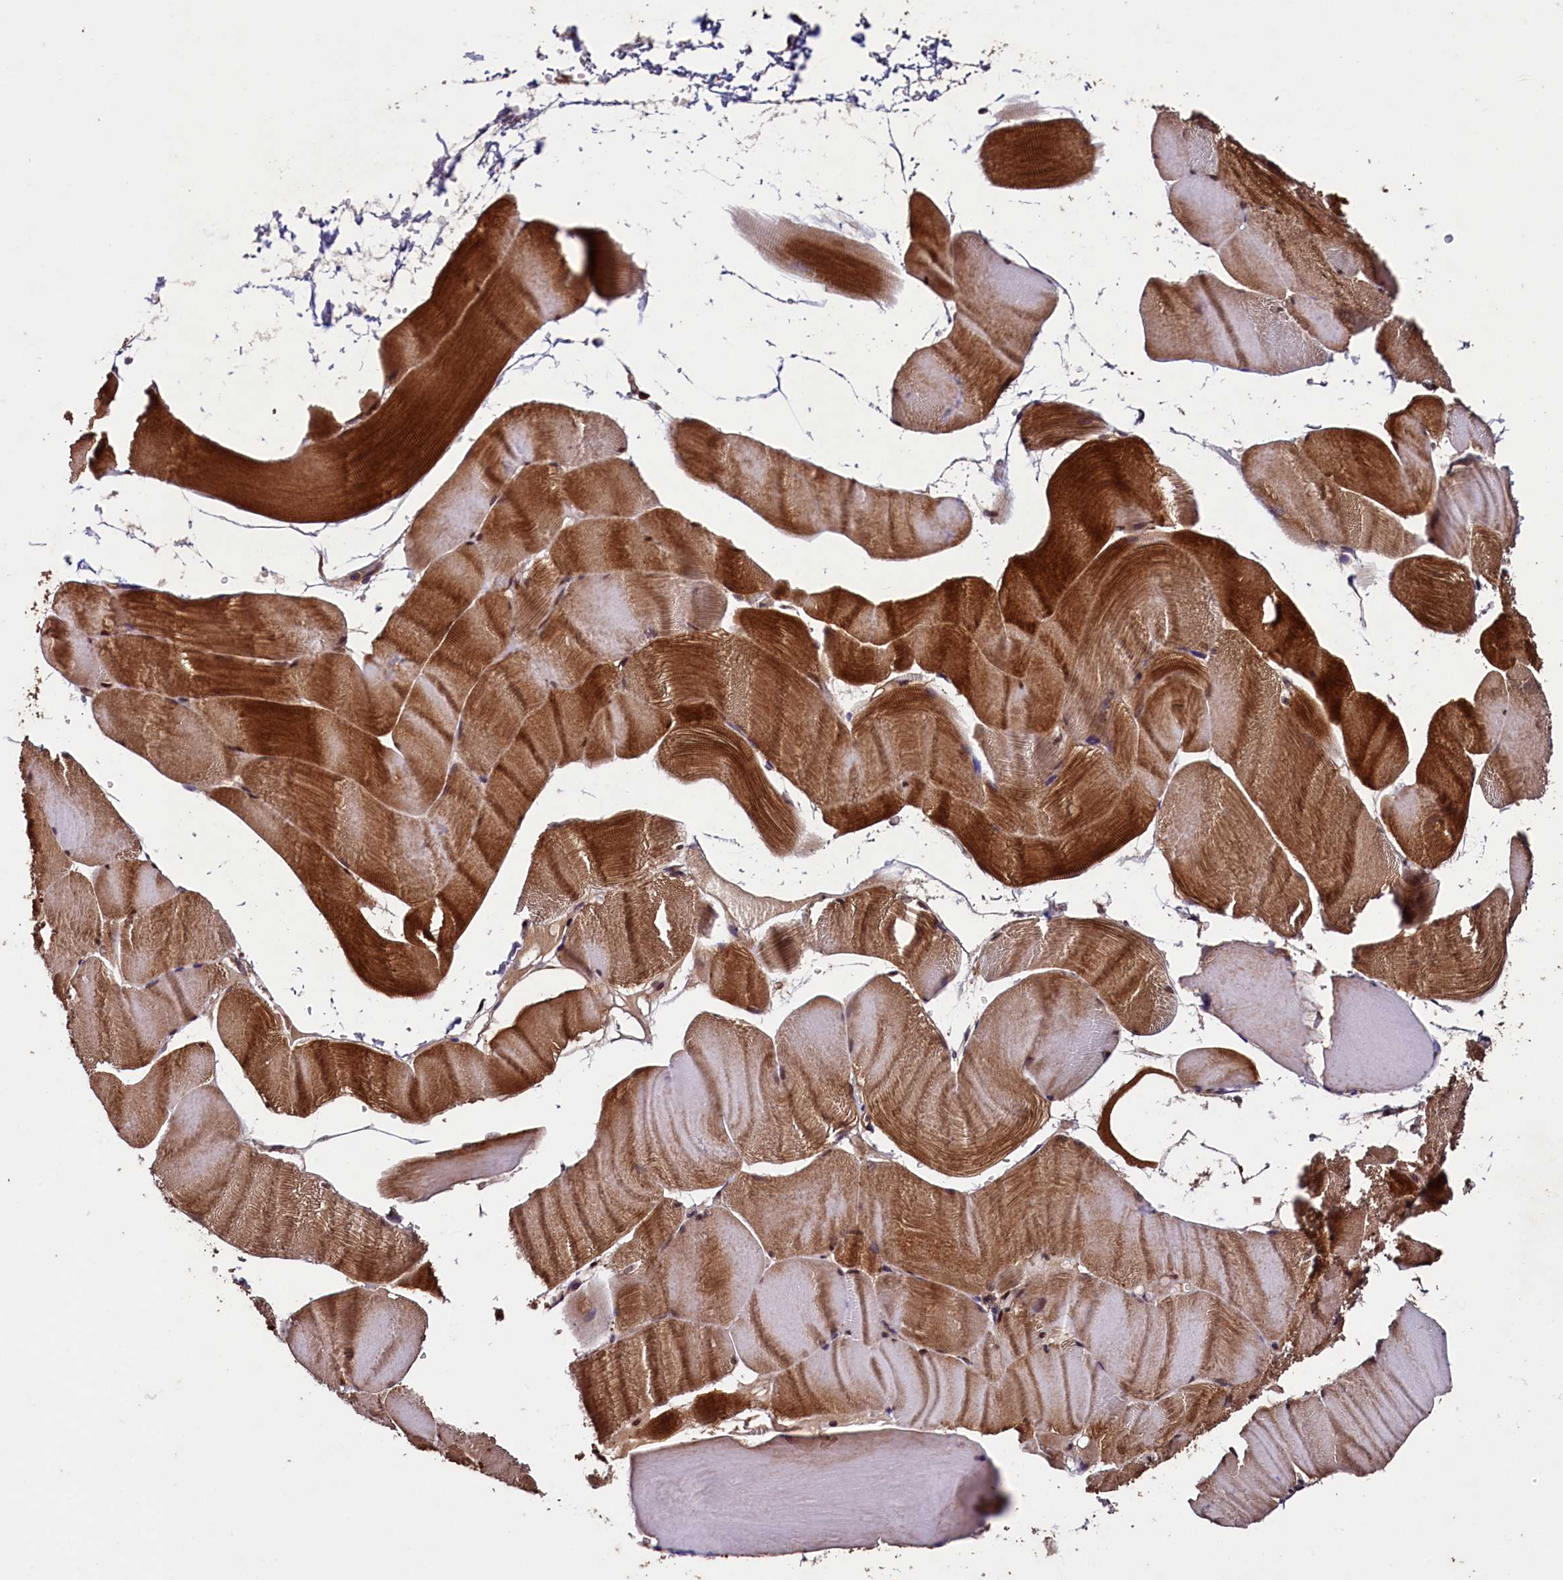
{"staining": {"intensity": "strong", "quantity": "25%-75%", "location": "cytoplasmic/membranous"}, "tissue": "skeletal muscle", "cell_type": "Myocytes", "image_type": "normal", "snomed": [{"axis": "morphology", "description": "Normal tissue, NOS"}, {"axis": "morphology", "description": "Basal cell carcinoma"}, {"axis": "topography", "description": "Skeletal muscle"}], "caption": "IHC image of normal skeletal muscle: human skeletal muscle stained using IHC displays high levels of strong protein expression localized specifically in the cytoplasmic/membranous of myocytes, appearing as a cytoplasmic/membranous brown color.", "gene": "BLTP3B", "patient": {"sex": "female", "age": 64}}